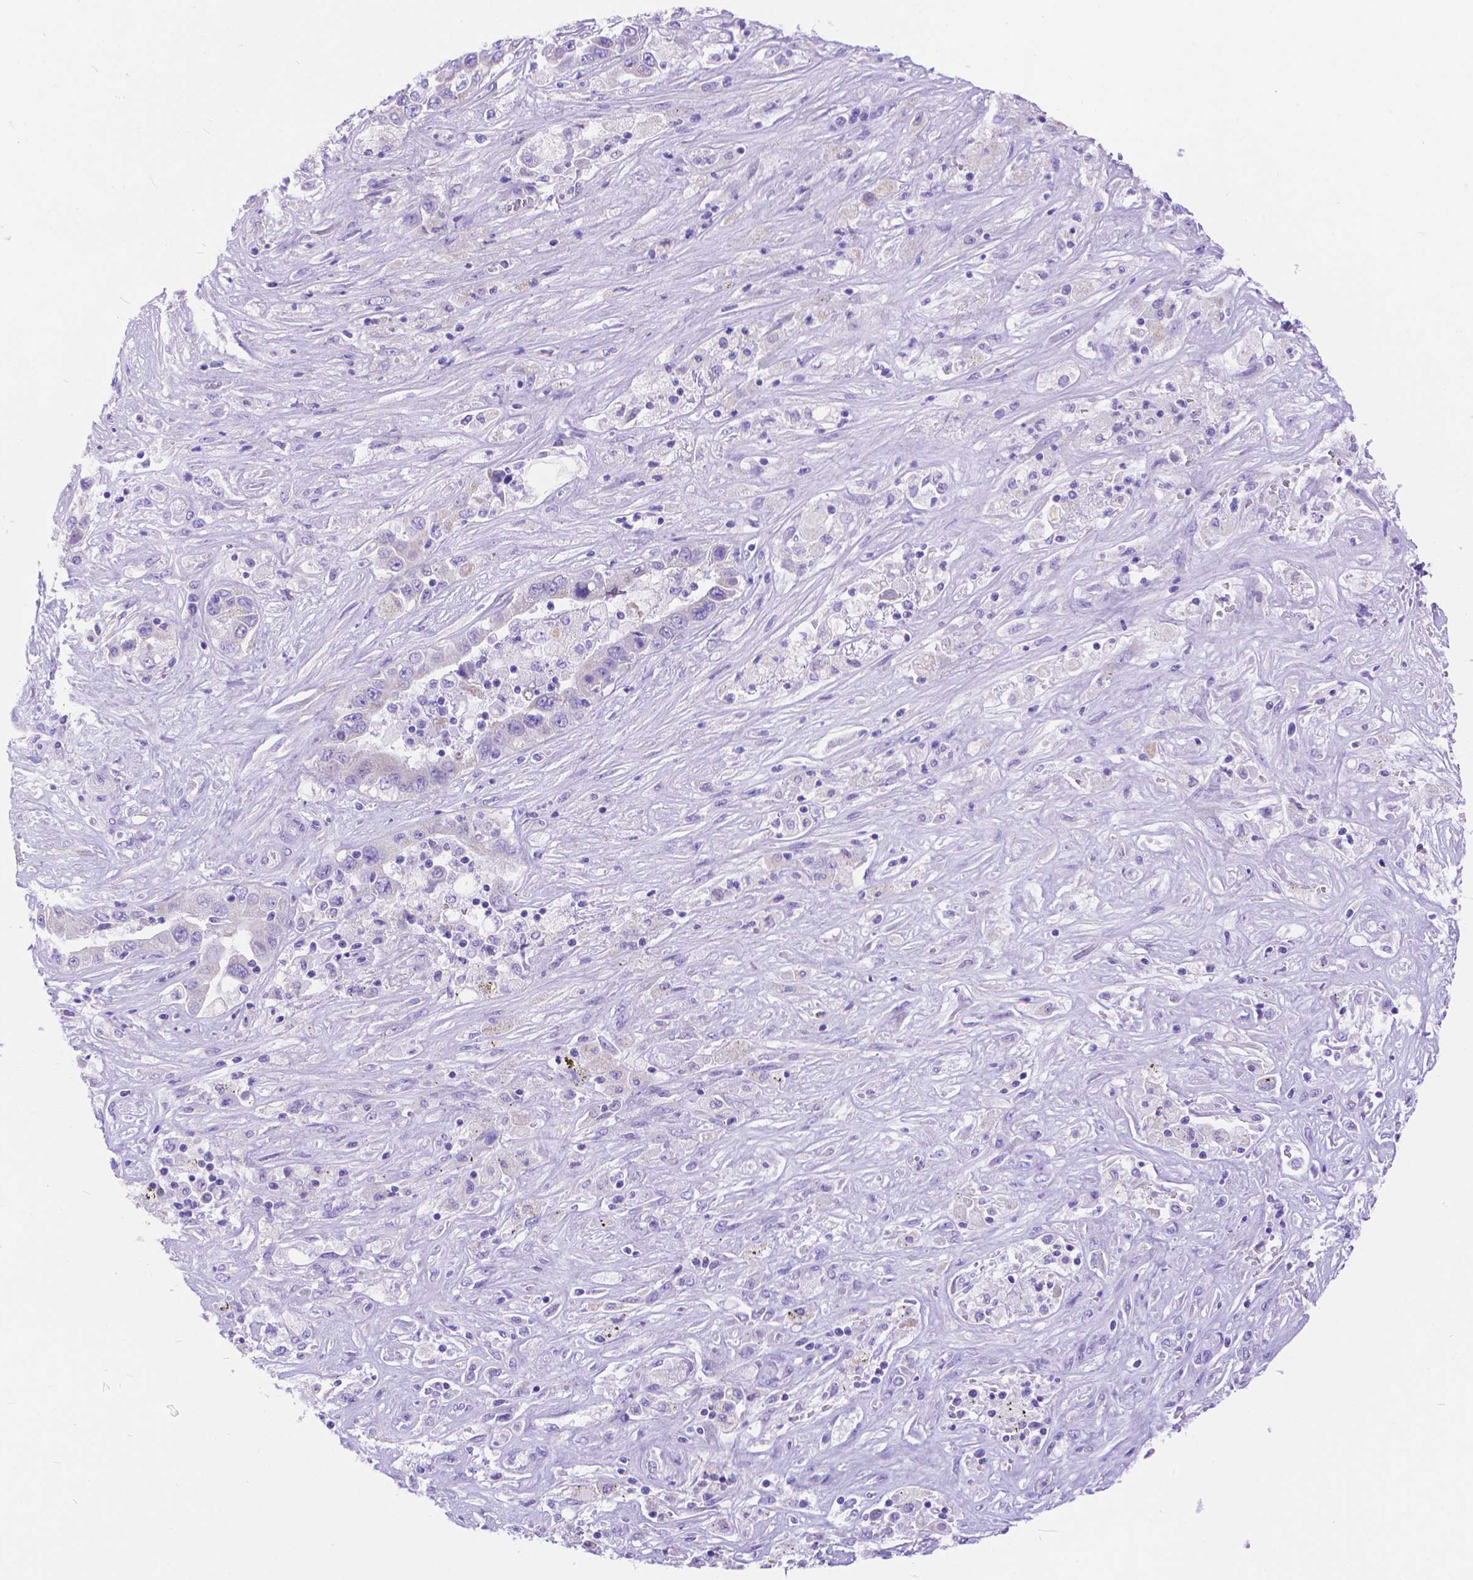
{"staining": {"intensity": "negative", "quantity": "none", "location": "none"}, "tissue": "liver cancer", "cell_type": "Tumor cells", "image_type": "cancer", "snomed": [{"axis": "morphology", "description": "Cholangiocarcinoma"}, {"axis": "topography", "description": "Liver"}], "caption": "Micrograph shows no protein positivity in tumor cells of liver cancer (cholangiocarcinoma) tissue.", "gene": "DHRS2", "patient": {"sex": "female", "age": 52}}